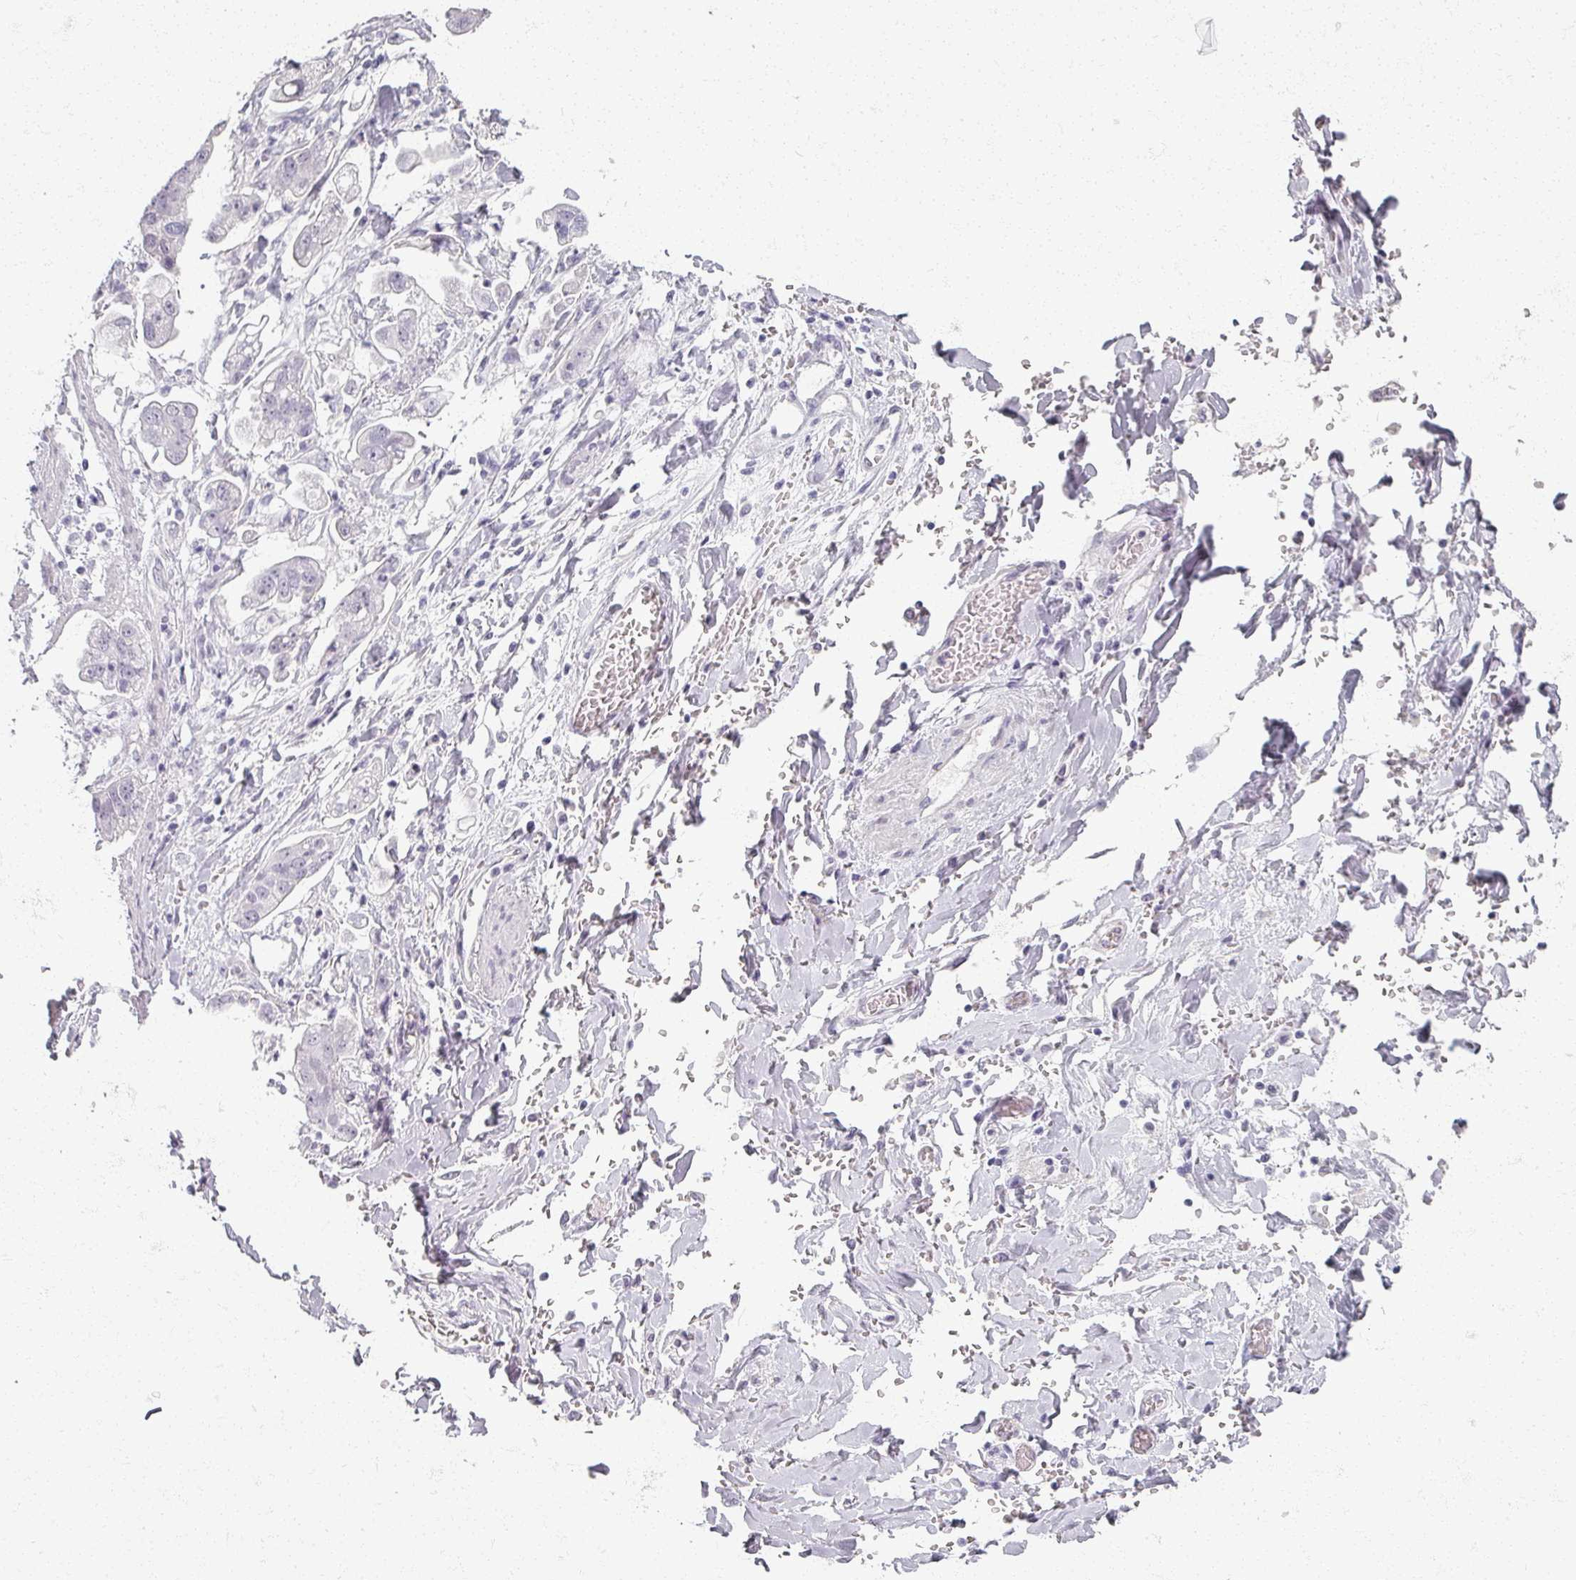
{"staining": {"intensity": "negative", "quantity": "none", "location": "none"}, "tissue": "stomach cancer", "cell_type": "Tumor cells", "image_type": "cancer", "snomed": [{"axis": "morphology", "description": "Adenocarcinoma, NOS"}, {"axis": "topography", "description": "Stomach"}], "caption": "Tumor cells are negative for brown protein staining in stomach cancer. Nuclei are stained in blue.", "gene": "RFPL2", "patient": {"sex": "male", "age": 62}}